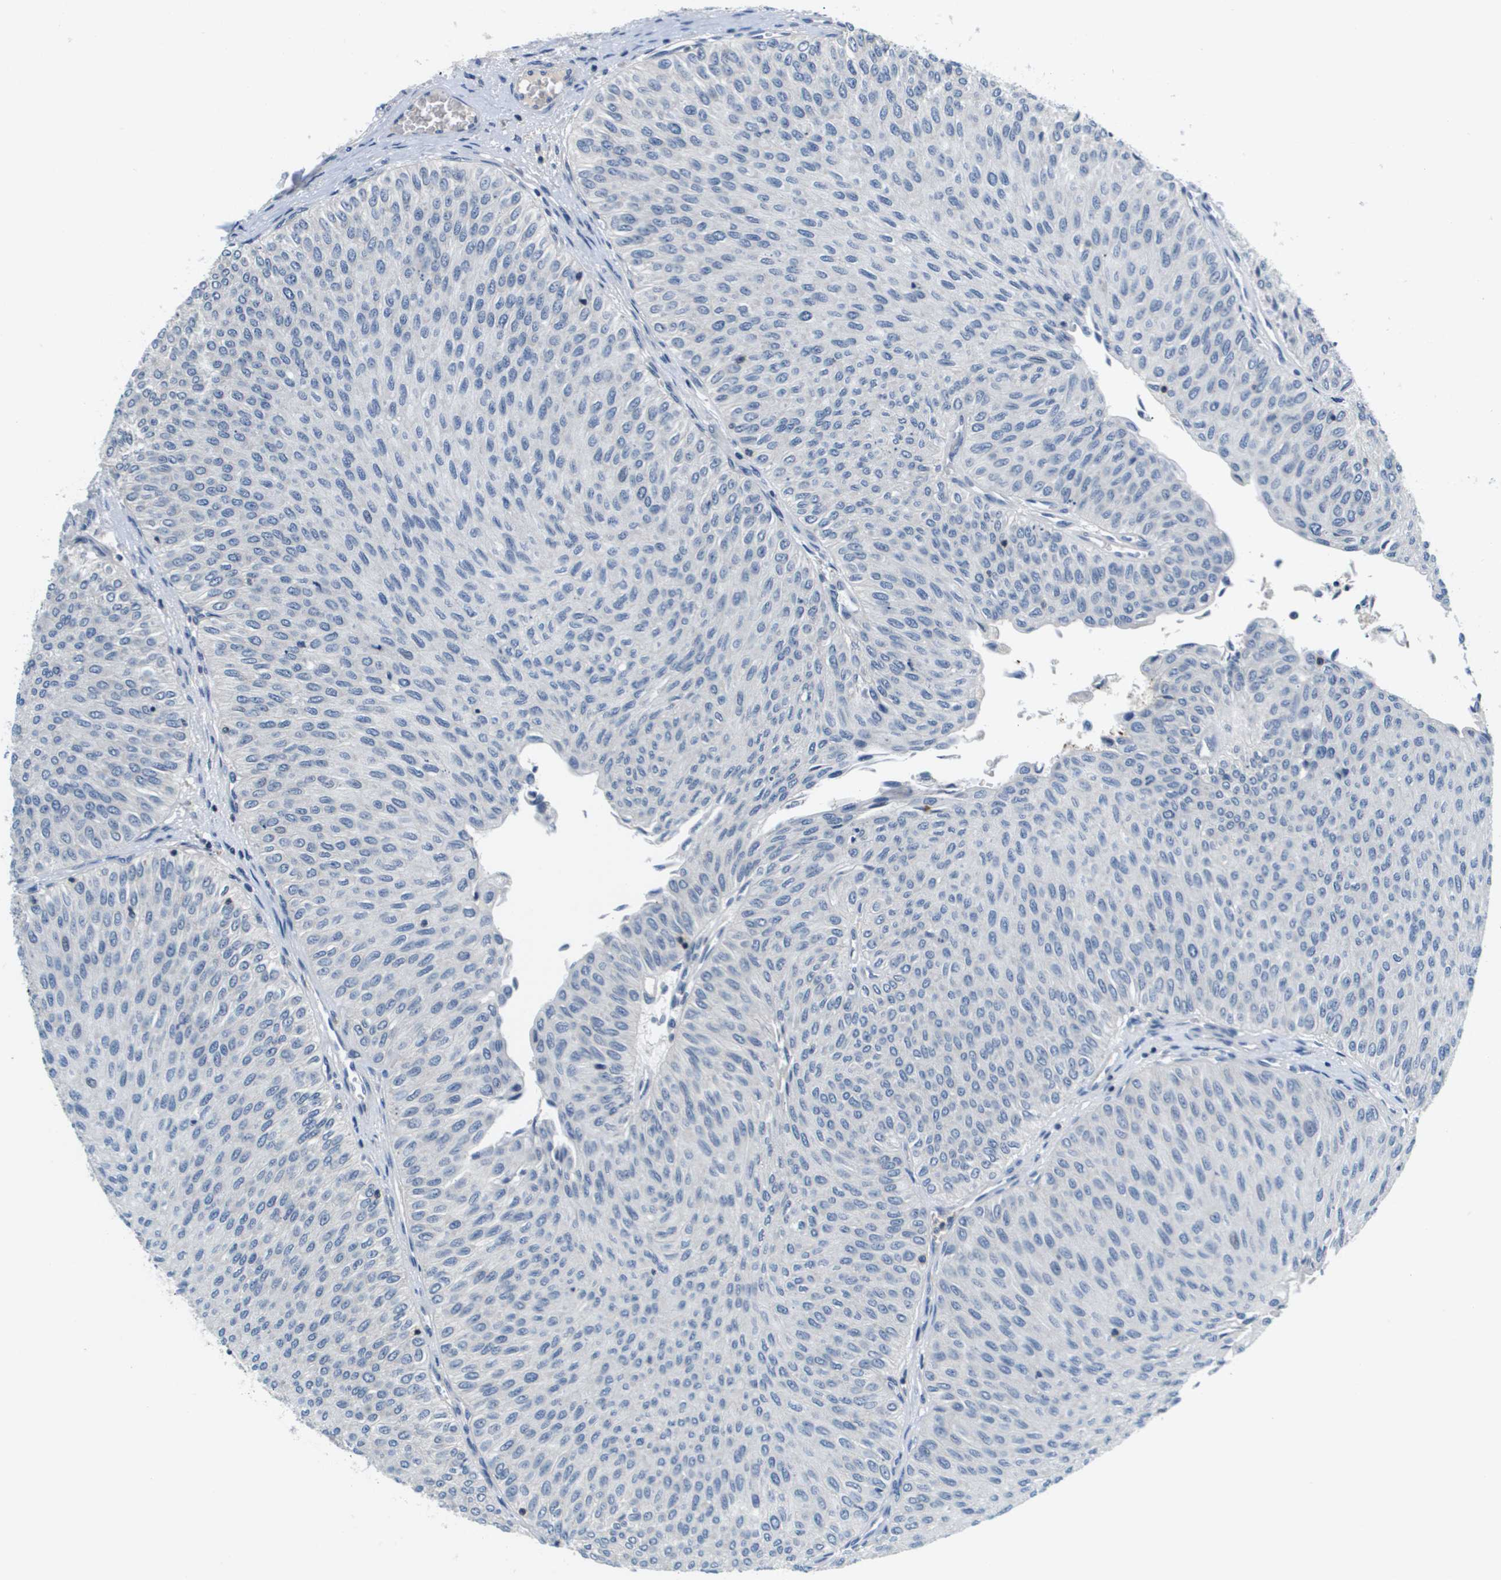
{"staining": {"intensity": "negative", "quantity": "none", "location": "none"}, "tissue": "urothelial cancer", "cell_type": "Tumor cells", "image_type": "cancer", "snomed": [{"axis": "morphology", "description": "Urothelial carcinoma, Low grade"}, {"axis": "topography", "description": "Urinary bladder"}], "caption": "DAB (3,3'-diaminobenzidine) immunohistochemical staining of human low-grade urothelial carcinoma reveals no significant expression in tumor cells. (DAB IHC, high magnification).", "gene": "KCNQ5", "patient": {"sex": "male", "age": 78}}